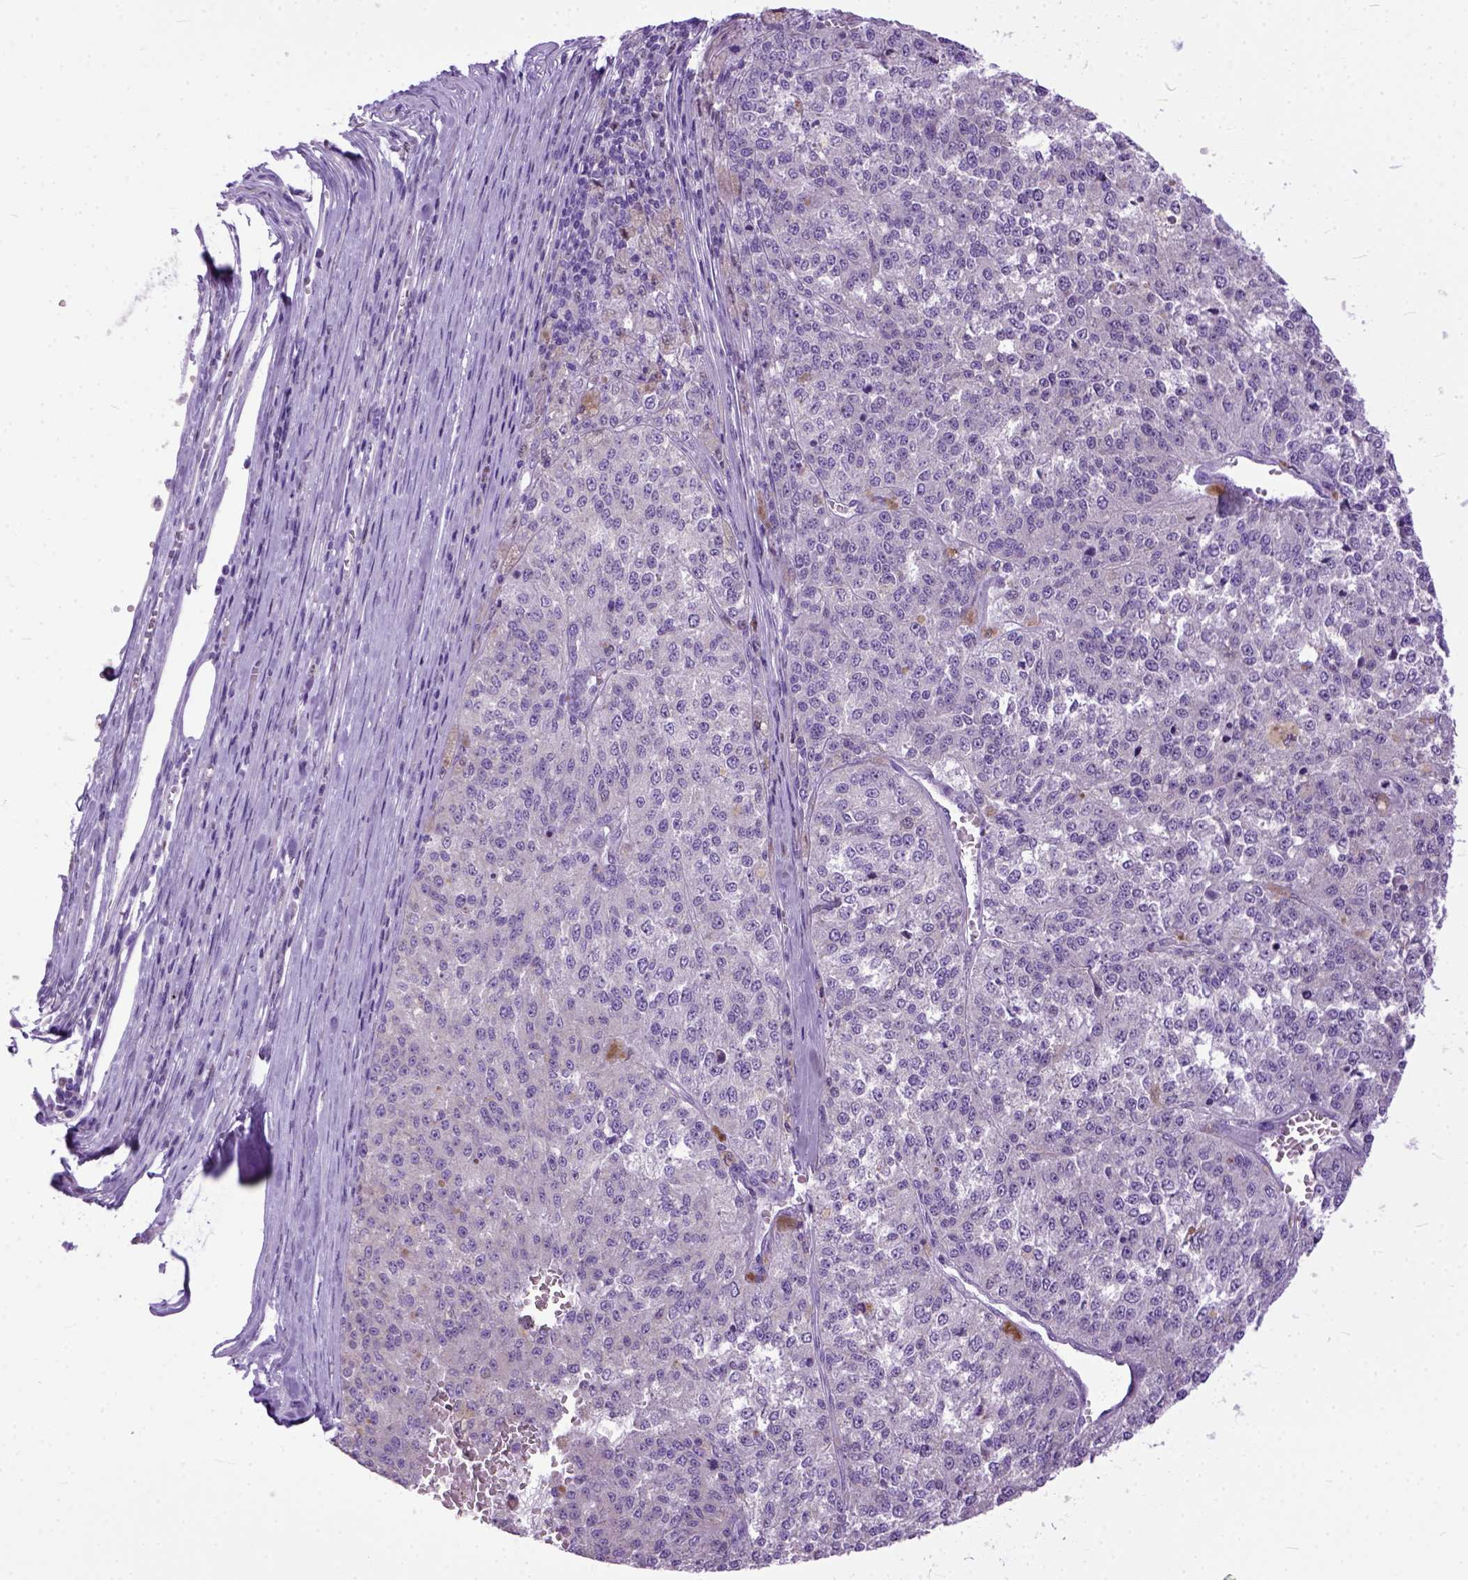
{"staining": {"intensity": "negative", "quantity": "none", "location": "none"}, "tissue": "melanoma", "cell_type": "Tumor cells", "image_type": "cancer", "snomed": [{"axis": "morphology", "description": "Malignant melanoma, Metastatic site"}, {"axis": "topography", "description": "Lymph node"}], "caption": "This histopathology image is of malignant melanoma (metastatic site) stained with immunohistochemistry (IHC) to label a protein in brown with the nuclei are counter-stained blue. There is no staining in tumor cells. (Stains: DAB (3,3'-diaminobenzidine) immunohistochemistry with hematoxylin counter stain, Microscopy: brightfield microscopy at high magnification).", "gene": "CRB1", "patient": {"sex": "female", "age": 64}}